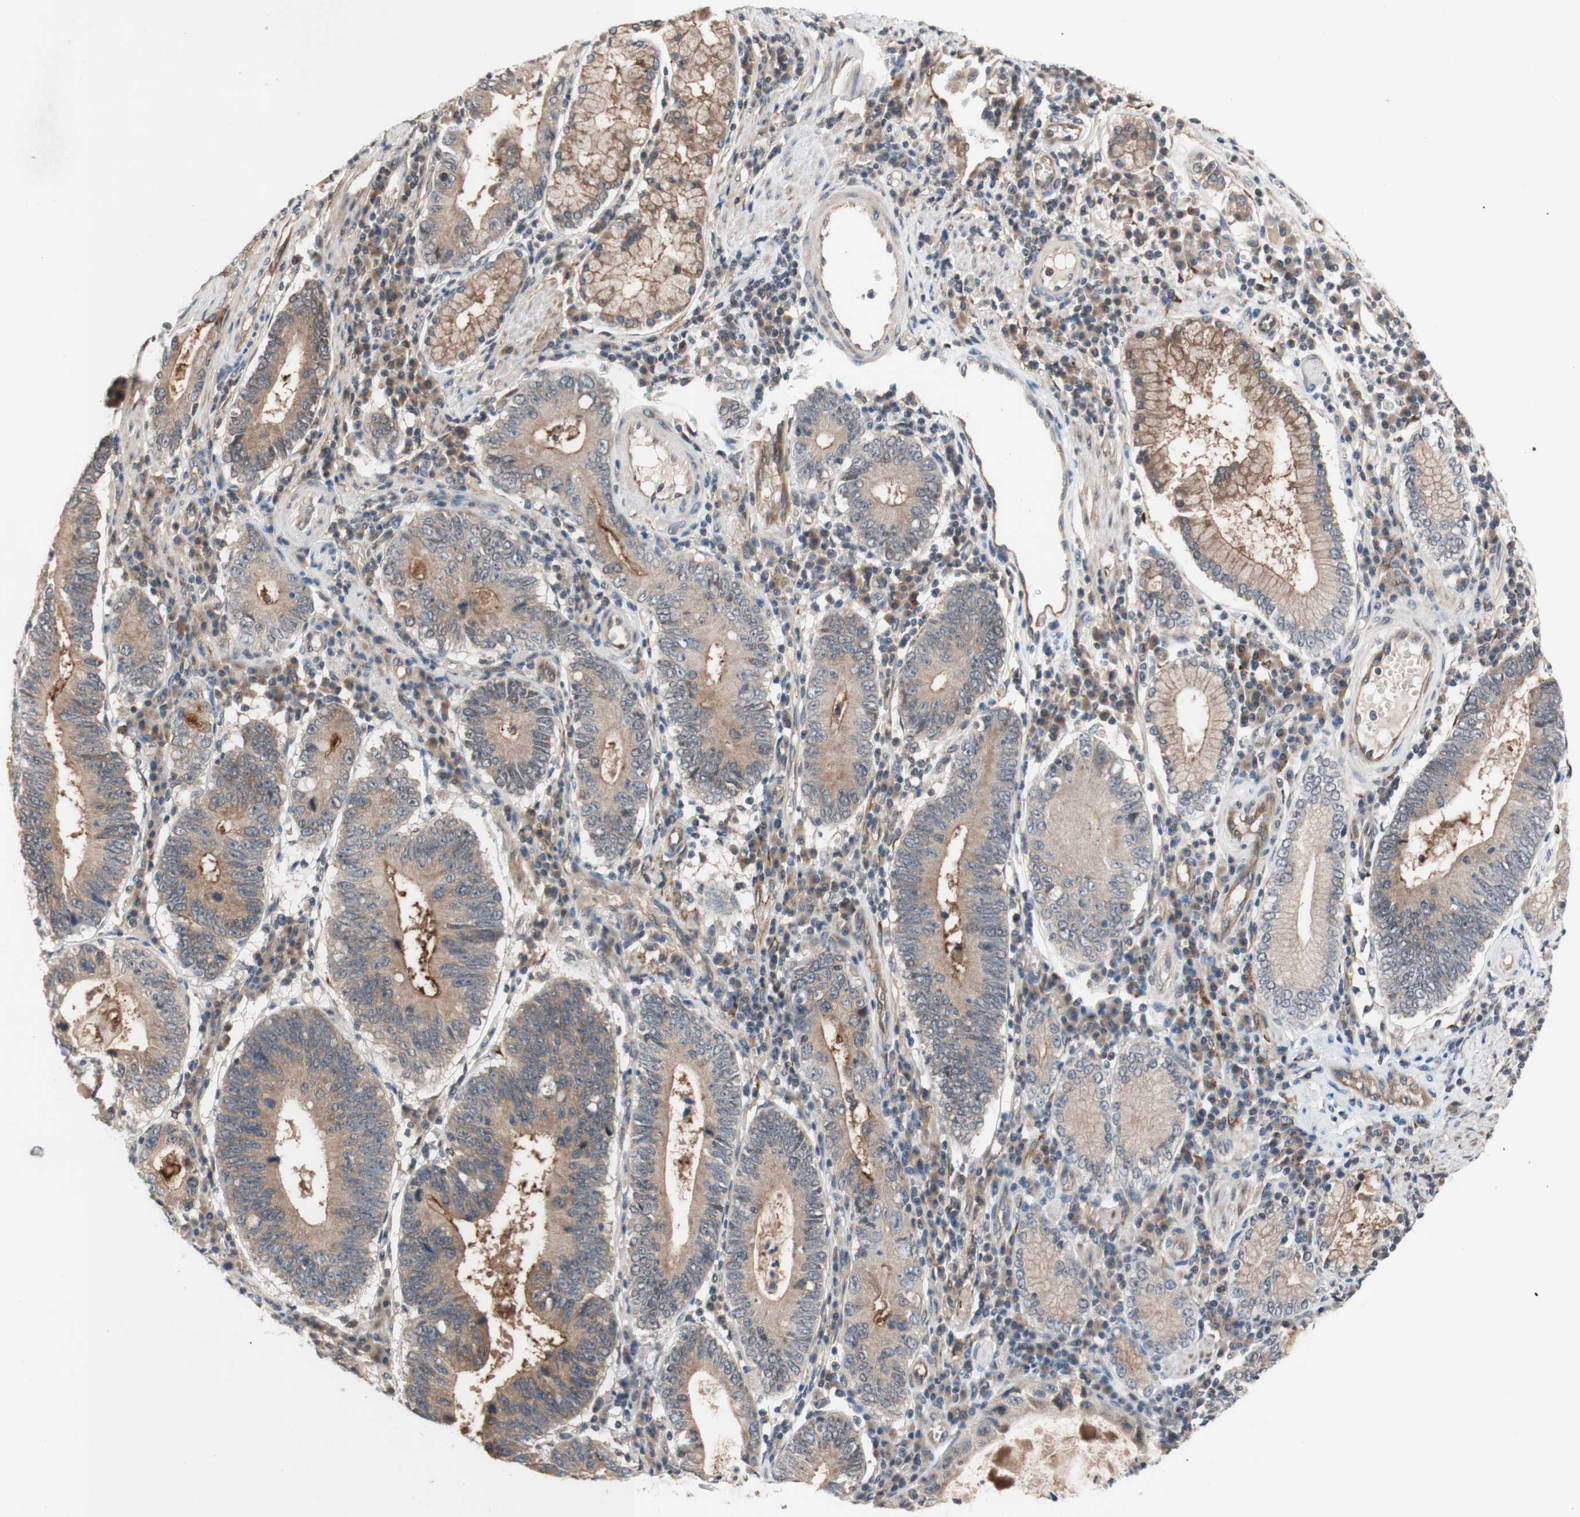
{"staining": {"intensity": "weak", "quantity": ">75%", "location": "cytoplasmic/membranous"}, "tissue": "stomach cancer", "cell_type": "Tumor cells", "image_type": "cancer", "snomed": [{"axis": "morphology", "description": "Adenocarcinoma, NOS"}, {"axis": "topography", "description": "Stomach"}], "caption": "A brown stain shows weak cytoplasmic/membranous positivity of a protein in stomach adenocarcinoma tumor cells. The protein of interest is stained brown, and the nuclei are stained in blue (DAB IHC with brightfield microscopy, high magnification).", "gene": "CD55", "patient": {"sex": "male", "age": 59}}